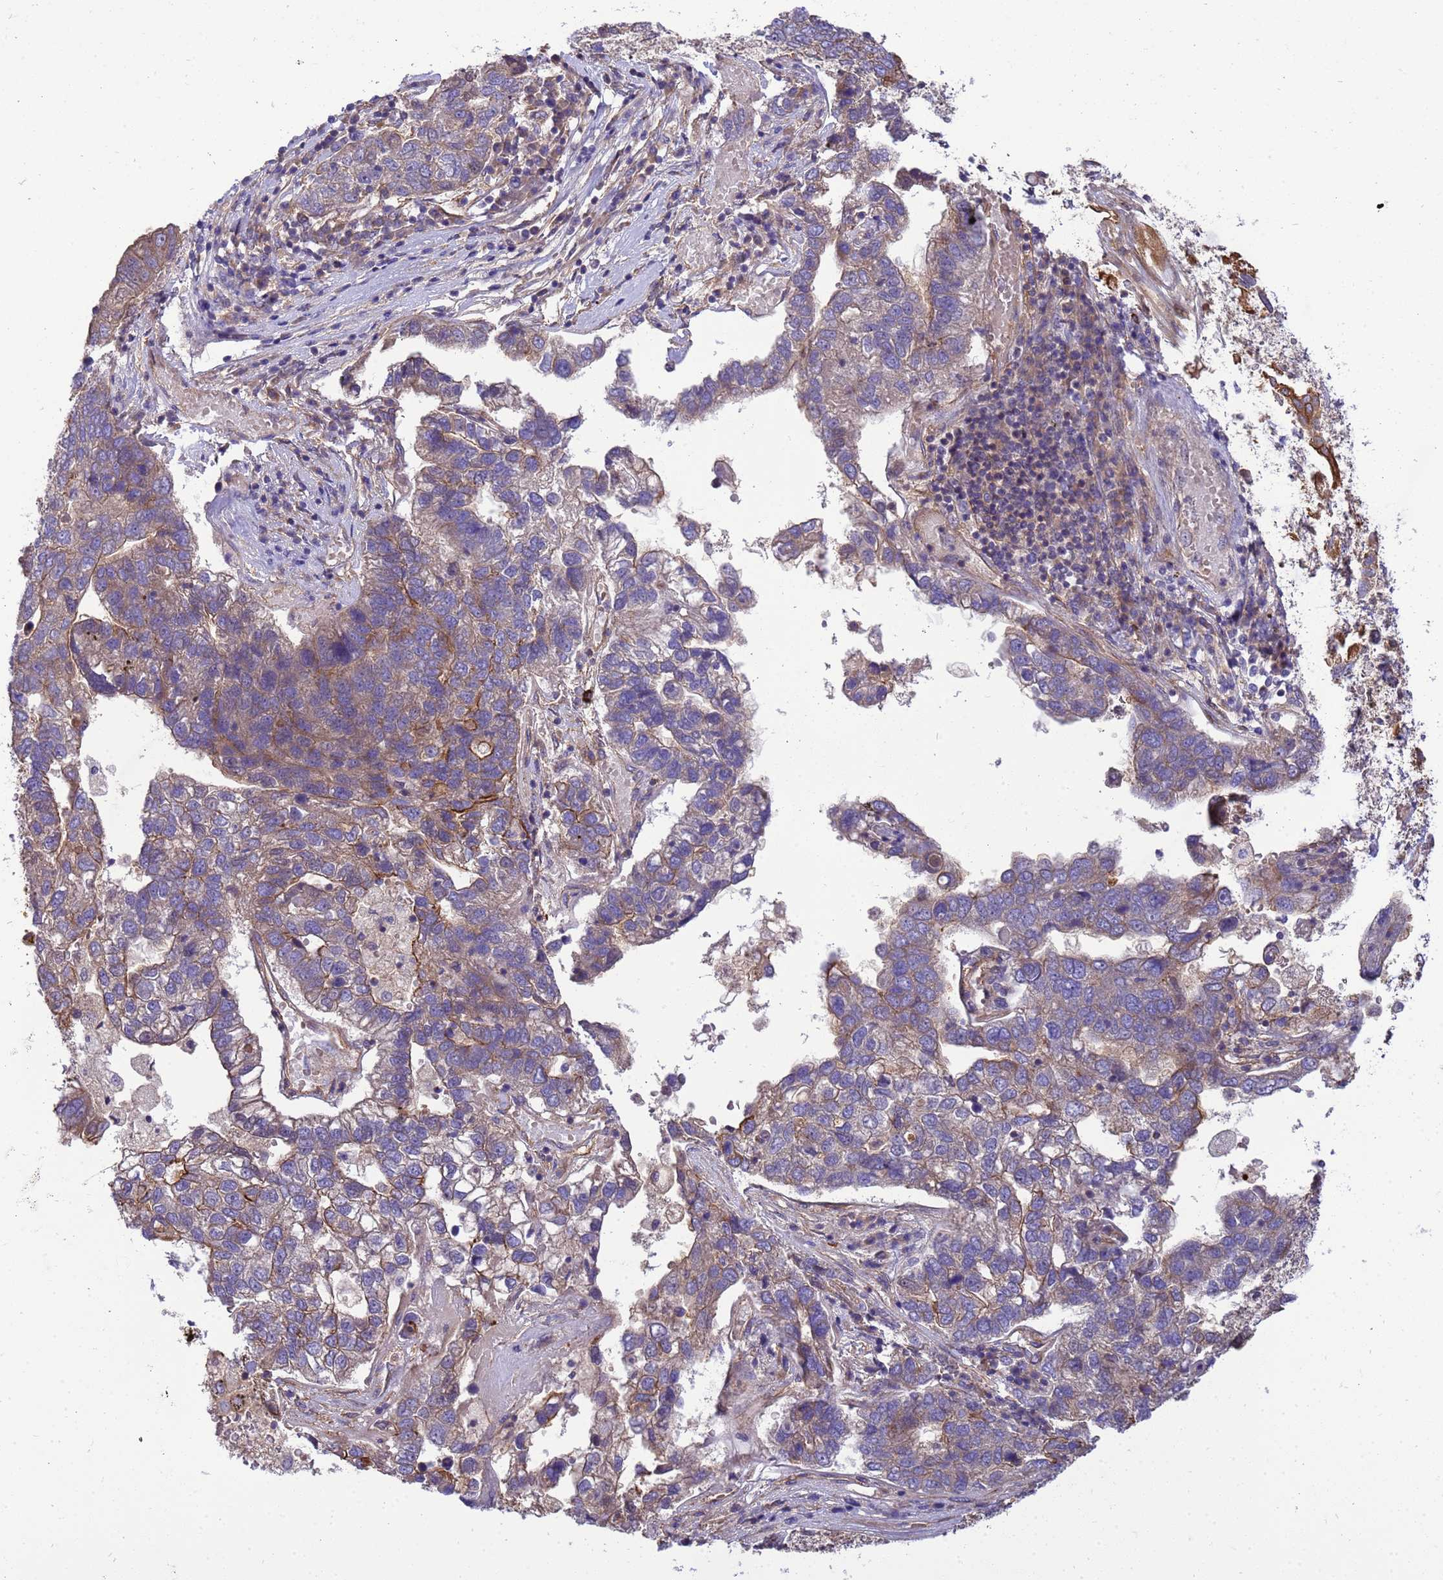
{"staining": {"intensity": "moderate", "quantity": "25%-75%", "location": "cytoplasmic/membranous"}, "tissue": "pancreatic cancer", "cell_type": "Tumor cells", "image_type": "cancer", "snomed": [{"axis": "morphology", "description": "Adenocarcinoma, NOS"}, {"axis": "topography", "description": "Pancreas"}], "caption": "A high-resolution photomicrograph shows IHC staining of adenocarcinoma (pancreatic), which displays moderate cytoplasmic/membranous staining in about 25%-75% of tumor cells. (brown staining indicates protein expression, while blue staining denotes nuclei).", "gene": "SMCO3", "patient": {"sex": "female", "age": 61}}